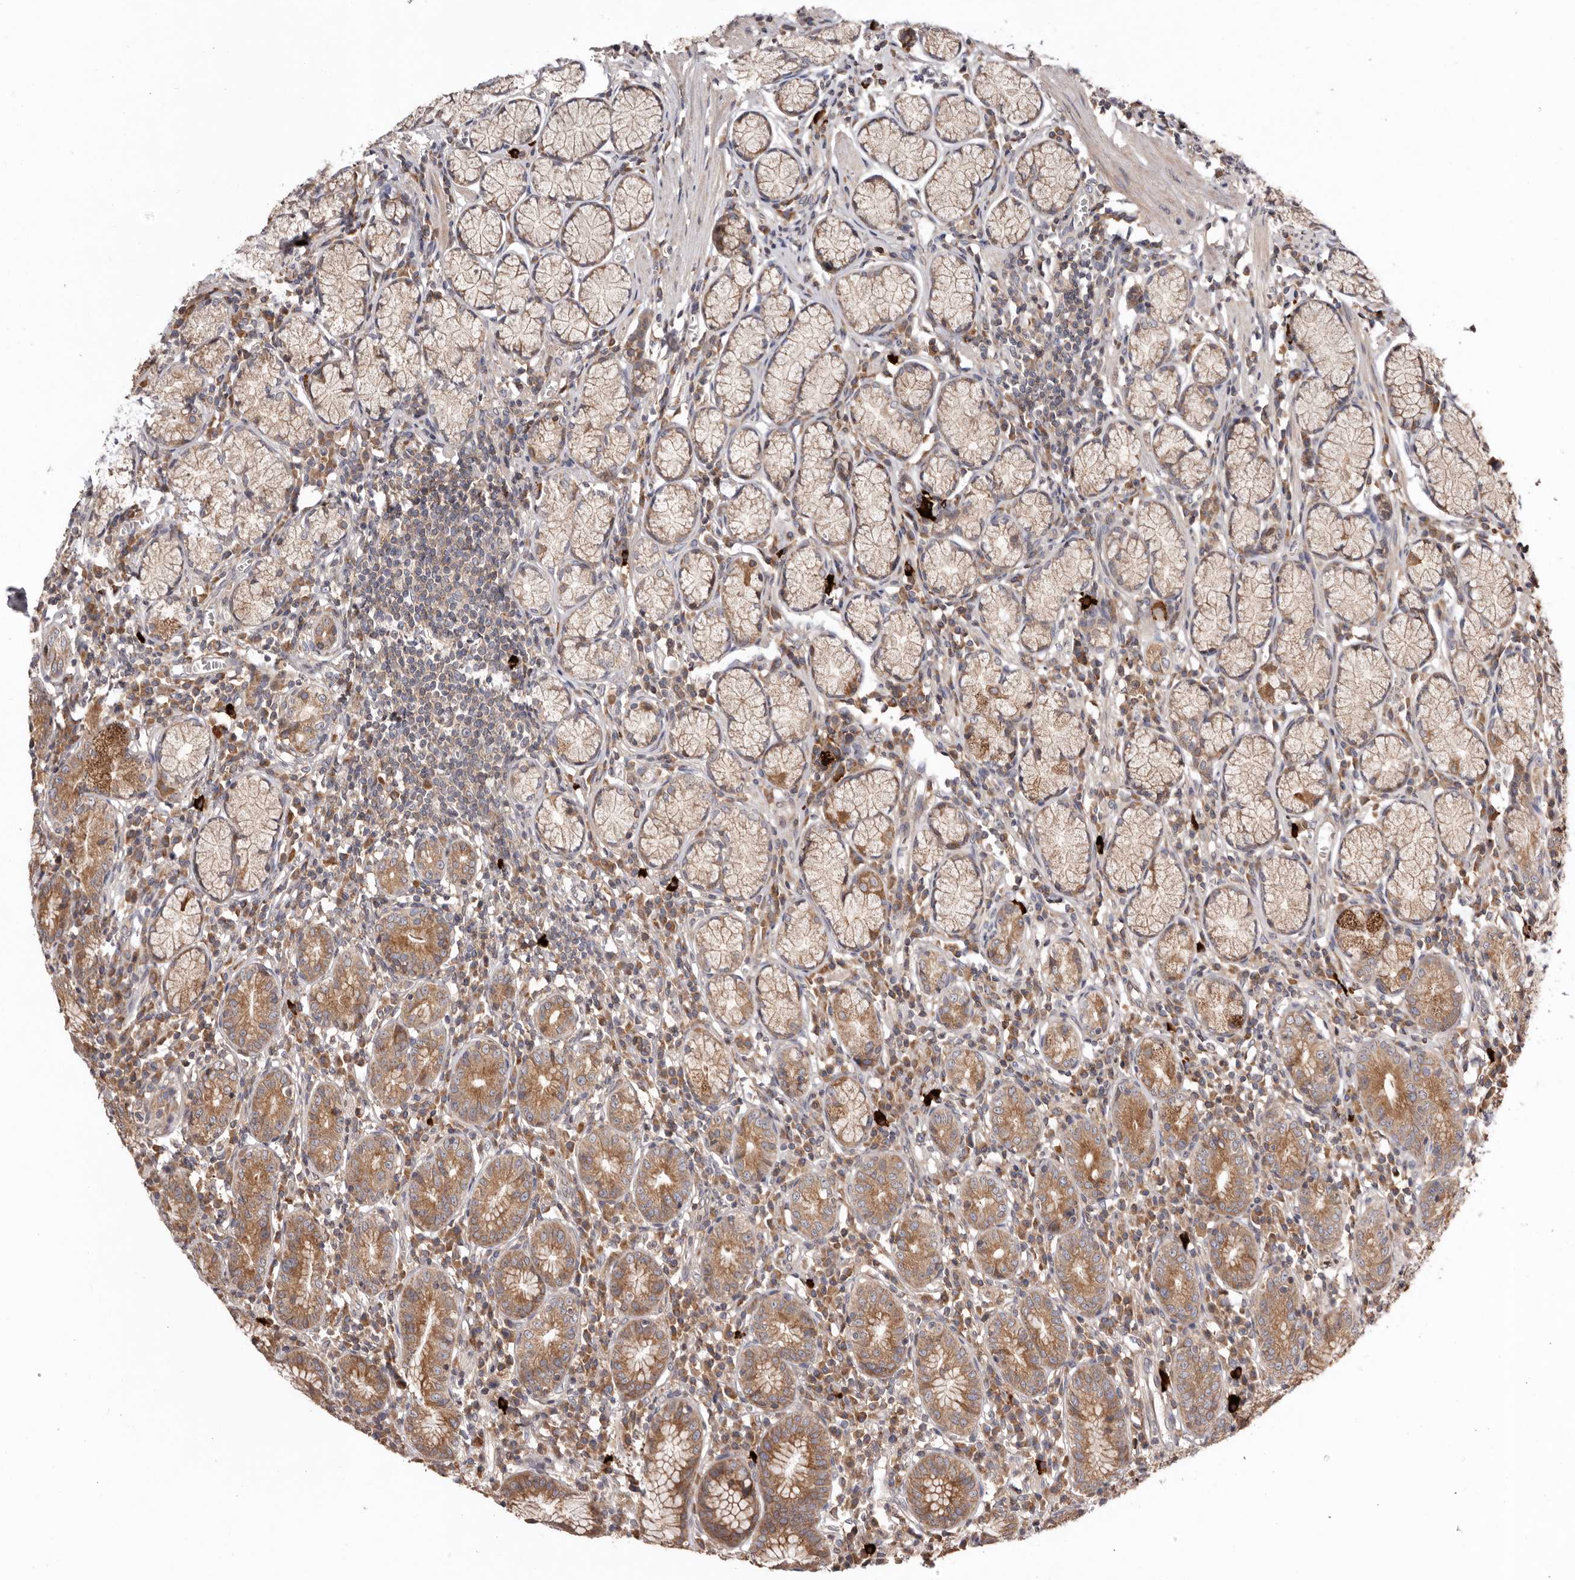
{"staining": {"intensity": "moderate", "quantity": ">75%", "location": "cytoplasmic/membranous"}, "tissue": "stomach", "cell_type": "Glandular cells", "image_type": "normal", "snomed": [{"axis": "morphology", "description": "Normal tissue, NOS"}, {"axis": "topography", "description": "Stomach"}], "caption": "Protein positivity by IHC demonstrates moderate cytoplasmic/membranous expression in approximately >75% of glandular cells in normal stomach.", "gene": "TMUB1", "patient": {"sex": "male", "age": 55}}